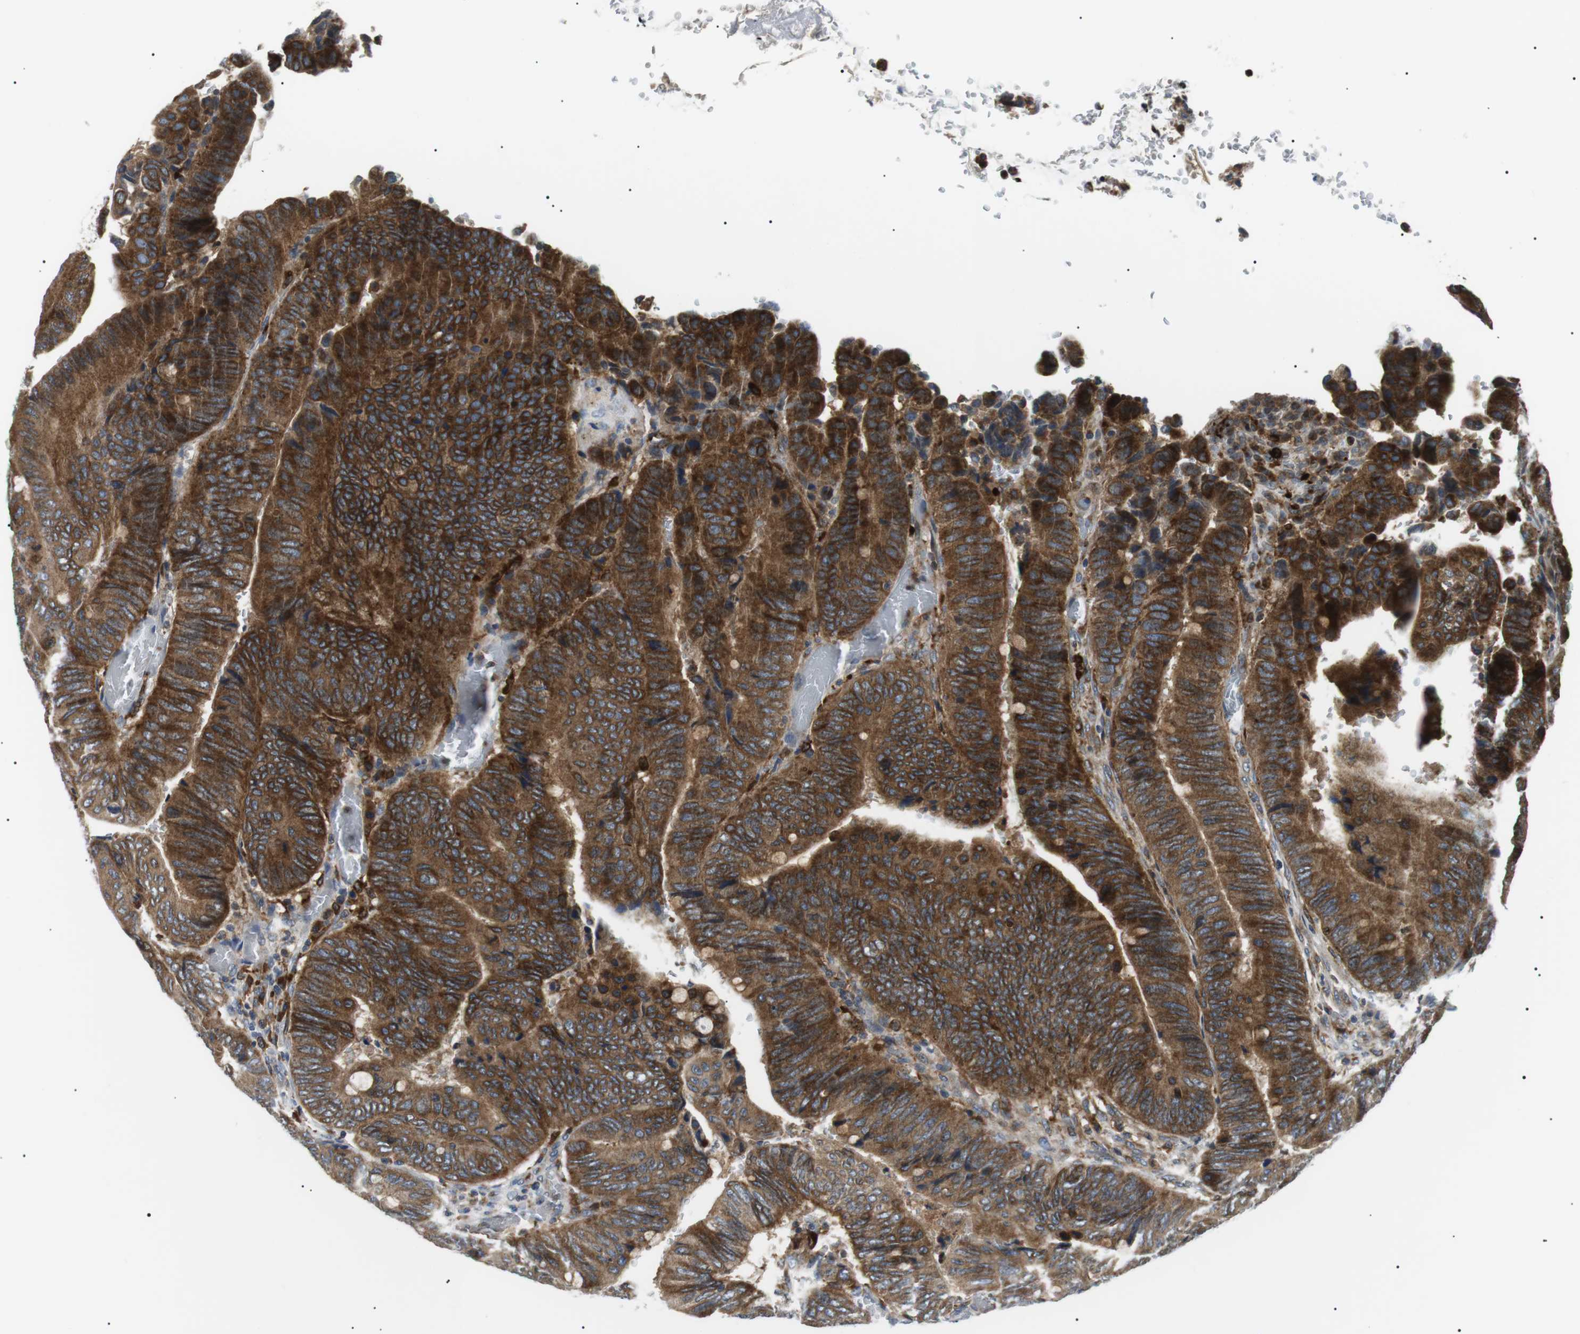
{"staining": {"intensity": "strong", "quantity": "25%-75%", "location": "cytoplasmic/membranous"}, "tissue": "colorectal cancer", "cell_type": "Tumor cells", "image_type": "cancer", "snomed": [{"axis": "morphology", "description": "Normal tissue, NOS"}, {"axis": "morphology", "description": "Adenocarcinoma, NOS"}, {"axis": "topography", "description": "Rectum"}, {"axis": "topography", "description": "Peripheral nerve tissue"}], "caption": "Colorectal cancer (adenocarcinoma) tissue reveals strong cytoplasmic/membranous expression in approximately 25%-75% of tumor cells", "gene": "RAB9A", "patient": {"sex": "male", "age": 92}}